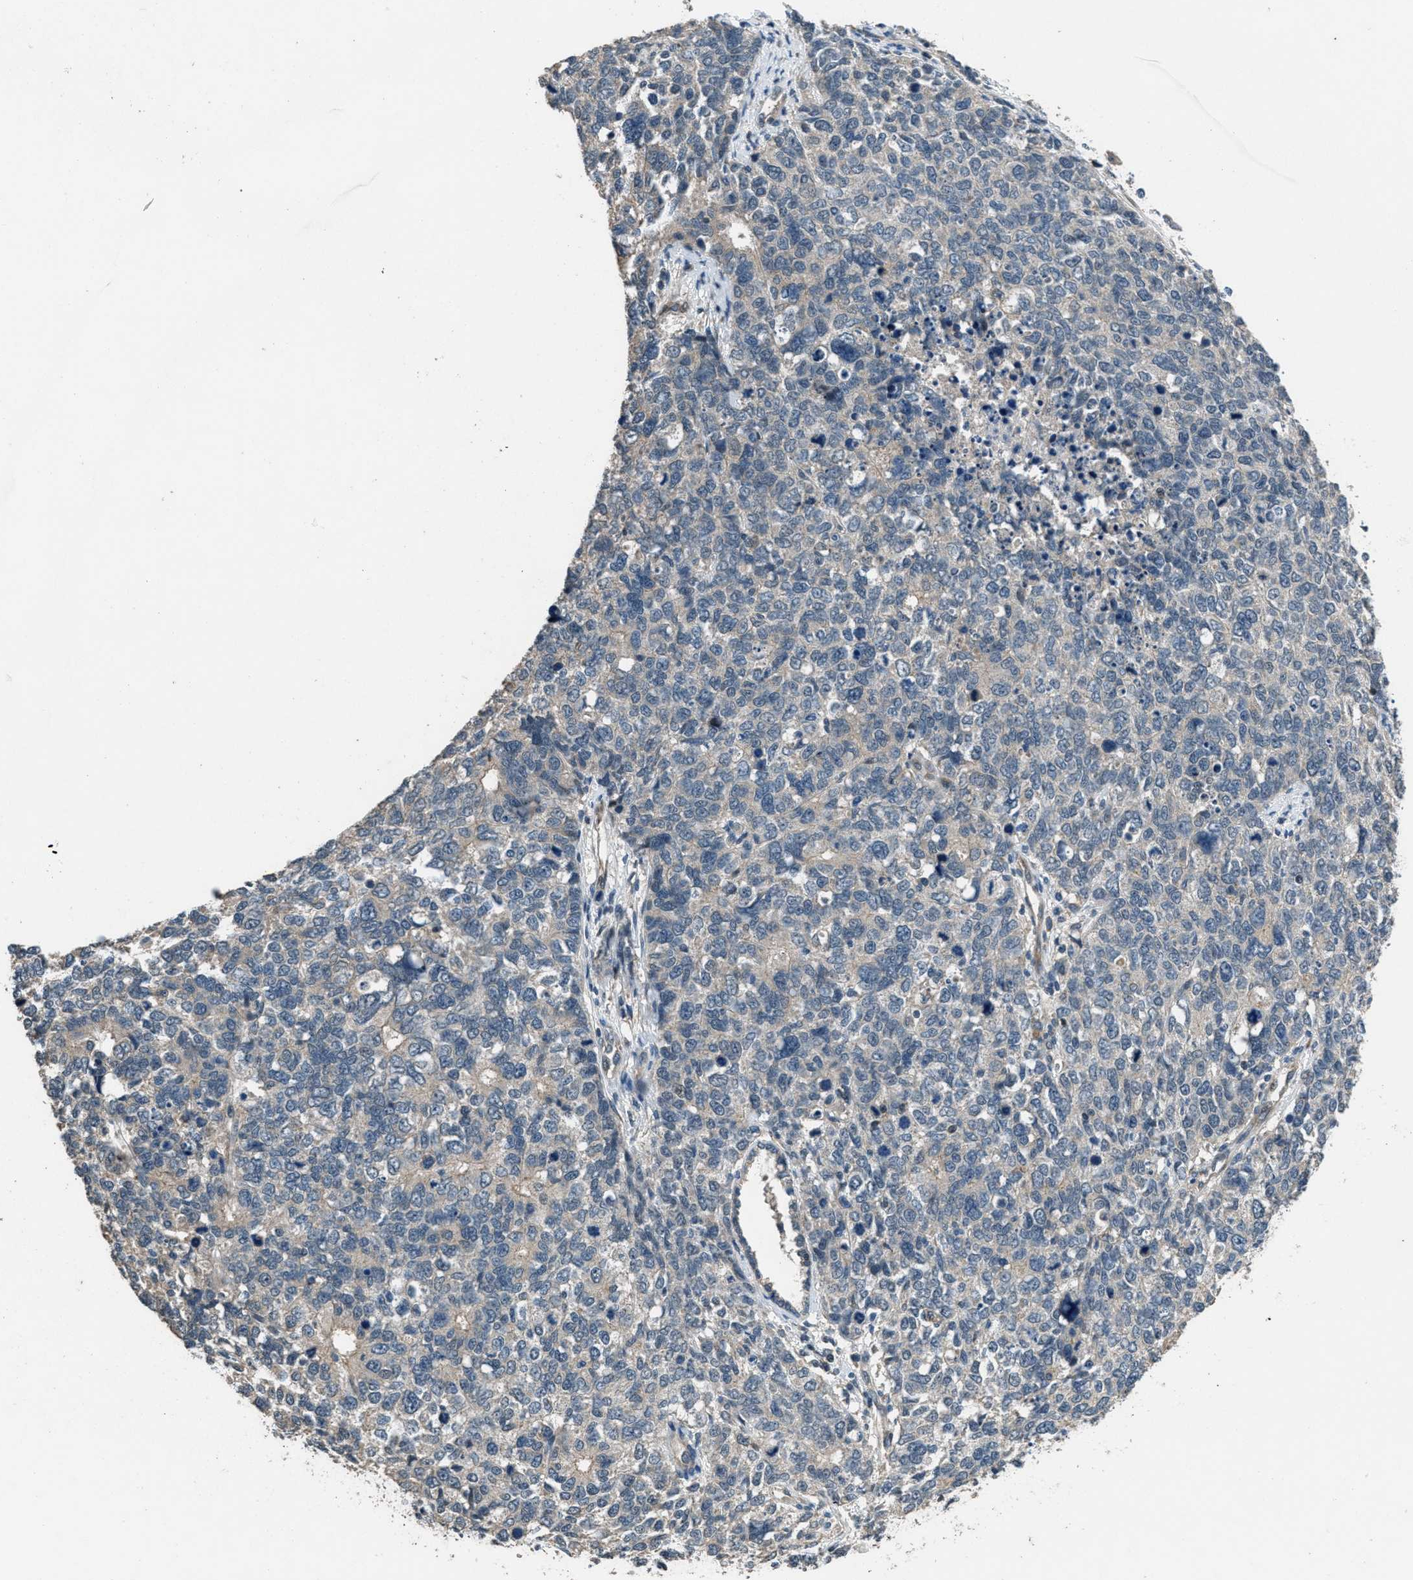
{"staining": {"intensity": "negative", "quantity": "none", "location": "none"}, "tissue": "cervical cancer", "cell_type": "Tumor cells", "image_type": "cancer", "snomed": [{"axis": "morphology", "description": "Squamous cell carcinoma, NOS"}, {"axis": "topography", "description": "Cervix"}], "caption": "This is an immunohistochemistry (IHC) image of cervical cancer. There is no positivity in tumor cells.", "gene": "NAT1", "patient": {"sex": "female", "age": 63}}